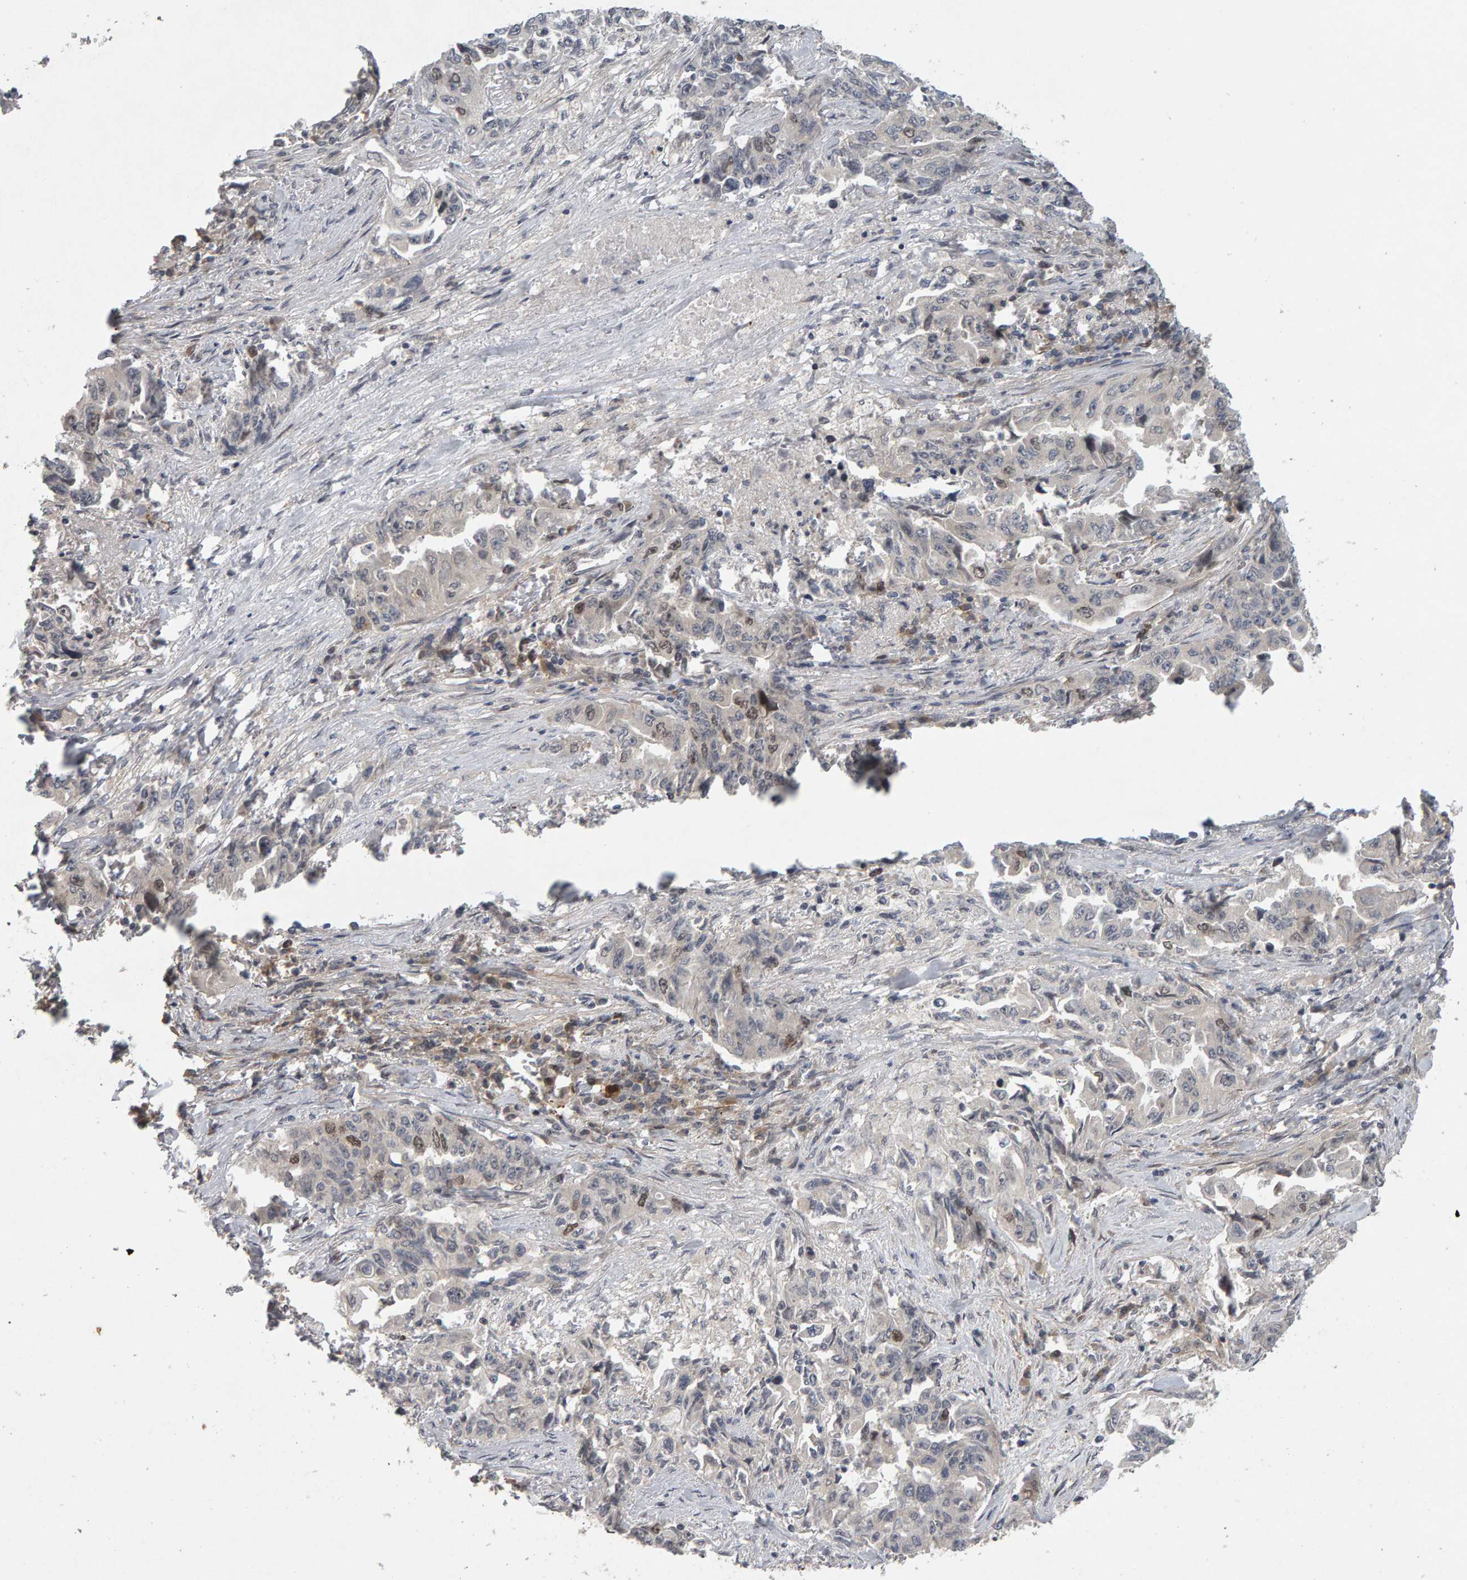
{"staining": {"intensity": "moderate", "quantity": "<25%", "location": "nuclear"}, "tissue": "lung cancer", "cell_type": "Tumor cells", "image_type": "cancer", "snomed": [{"axis": "morphology", "description": "Adenocarcinoma, NOS"}, {"axis": "topography", "description": "Lung"}], "caption": "Tumor cells exhibit moderate nuclear expression in approximately <25% of cells in adenocarcinoma (lung). Immunohistochemistry stains the protein in brown and the nuclei are stained blue.", "gene": "CDCA5", "patient": {"sex": "female", "age": 51}}